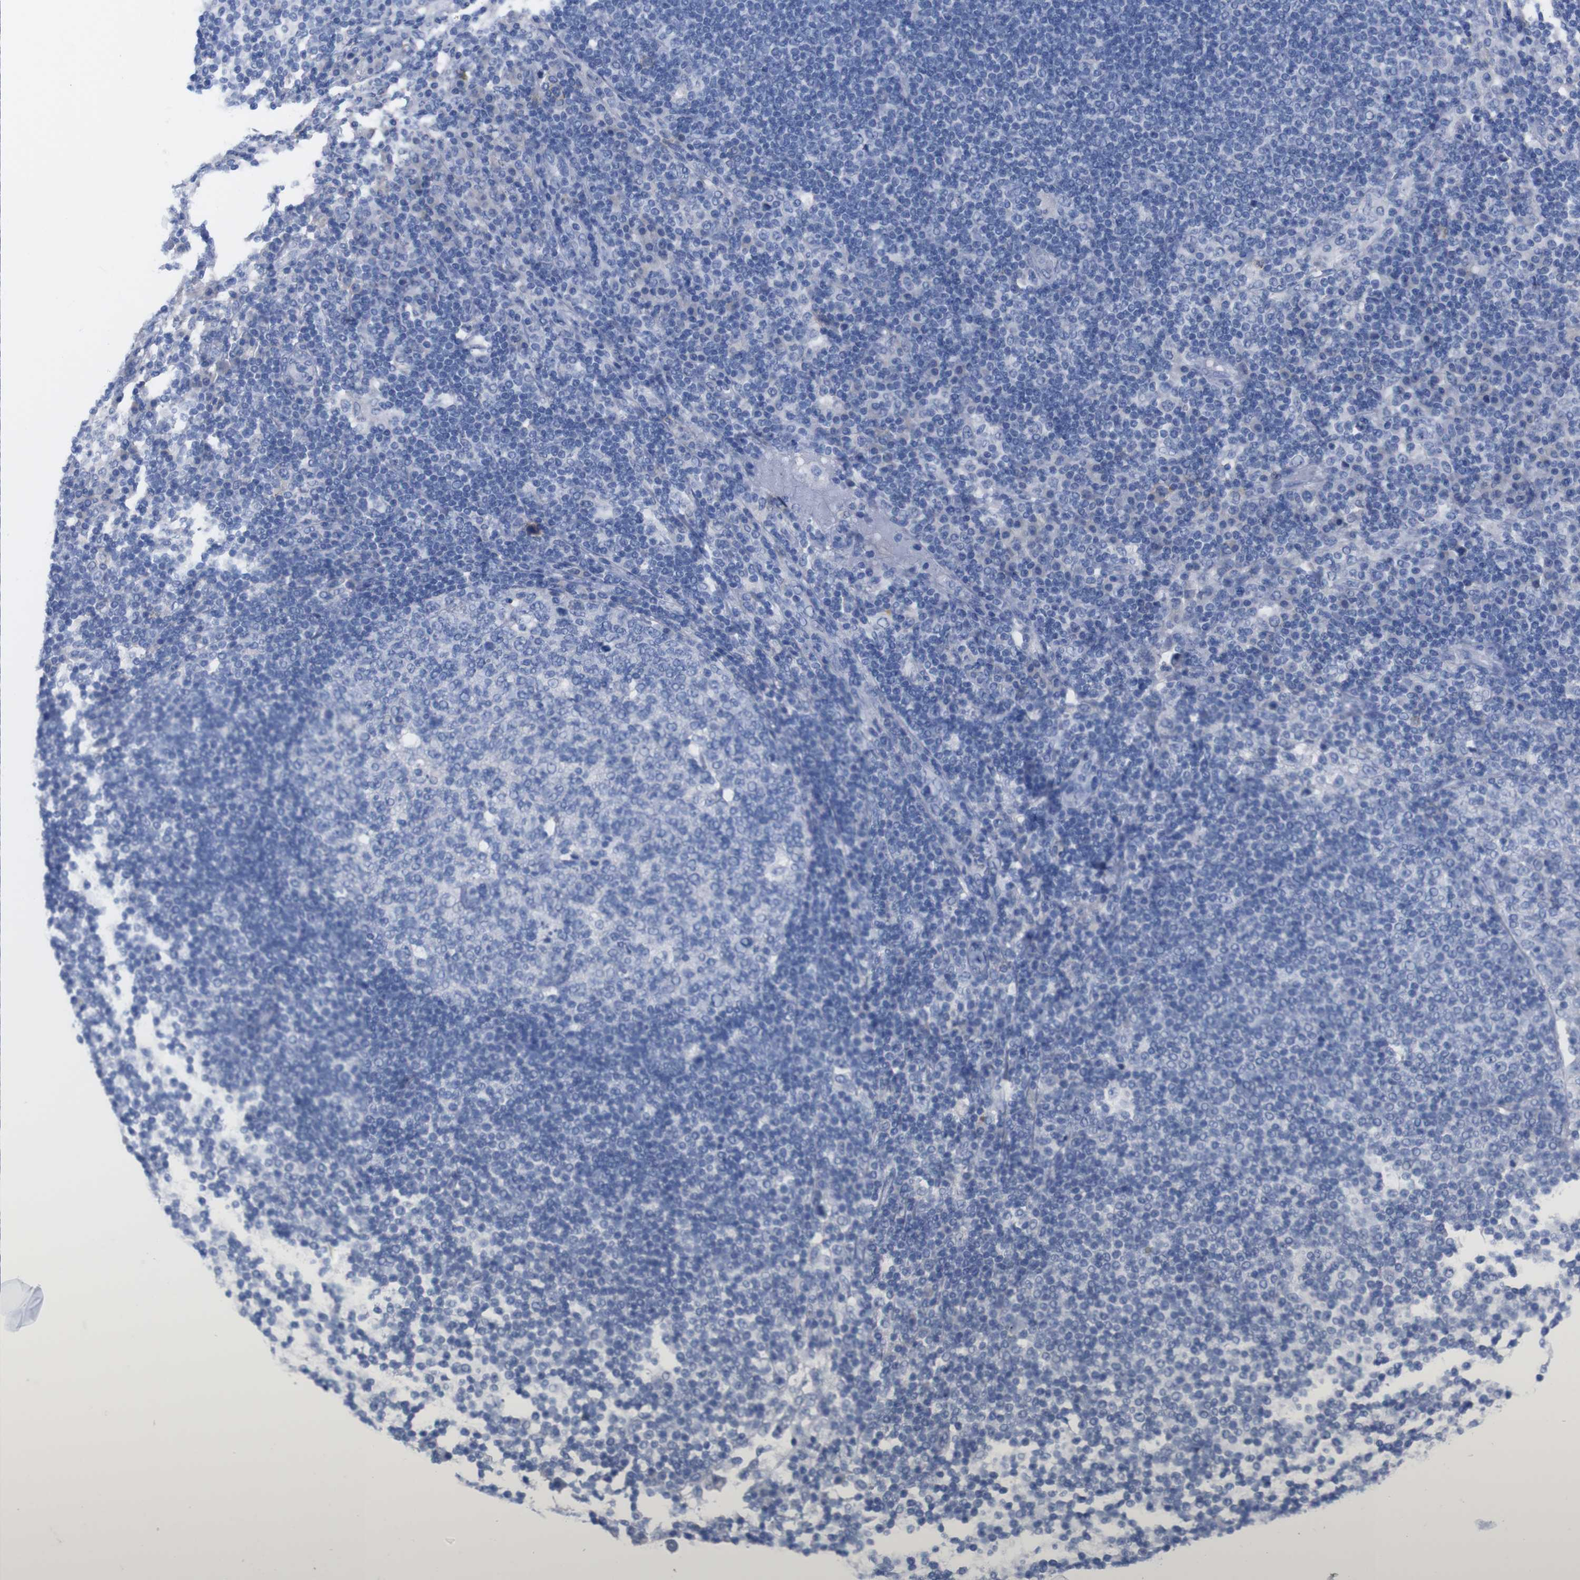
{"staining": {"intensity": "negative", "quantity": "none", "location": "none"}, "tissue": "lymph node", "cell_type": "Germinal center cells", "image_type": "normal", "snomed": [{"axis": "morphology", "description": "Normal tissue, NOS"}, {"axis": "topography", "description": "Lymph node"}], "caption": "Lymph node stained for a protein using IHC displays no staining germinal center cells.", "gene": "TMEM243", "patient": {"sex": "female", "age": 53}}